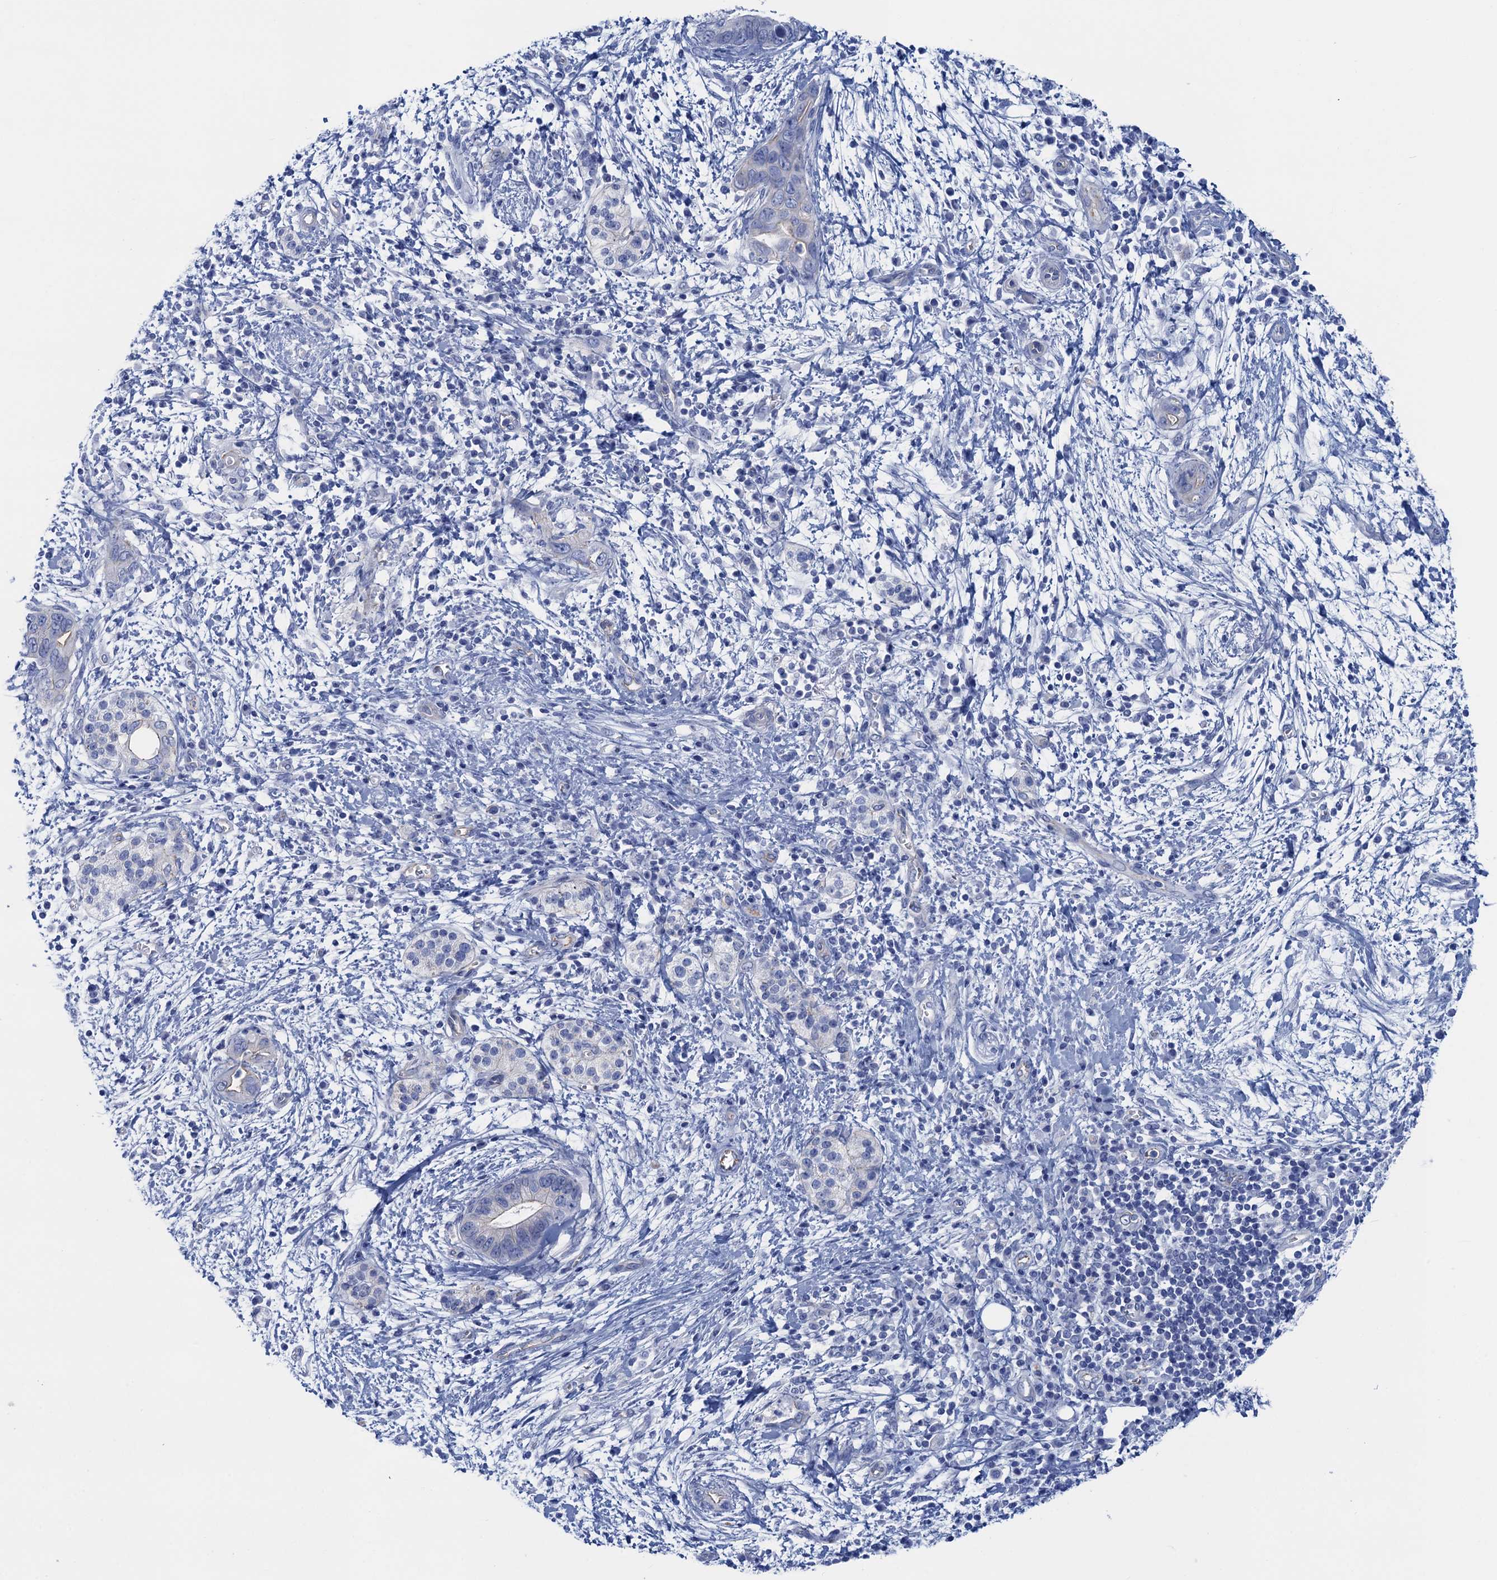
{"staining": {"intensity": "negative", "quantity": "none", "location": "none"}, "tissue": "pancreatic cancer", "cell_type": "Tumor cells", "image_type": "cancer", "snomed": [{"axis": "morphology", "description": "Adenocarcinoma, NOS"}, {"axis": "topography", "description": "Pancreas"}], "caption": "Immunohistochemistry micrograph of neoplastic tissue: pancreatic adenocarcinoma stained with DAB displays no significant protein positivity in tumor cells.", "gene": "CALML5", "patient": {"sex": "male", "age": 75}}